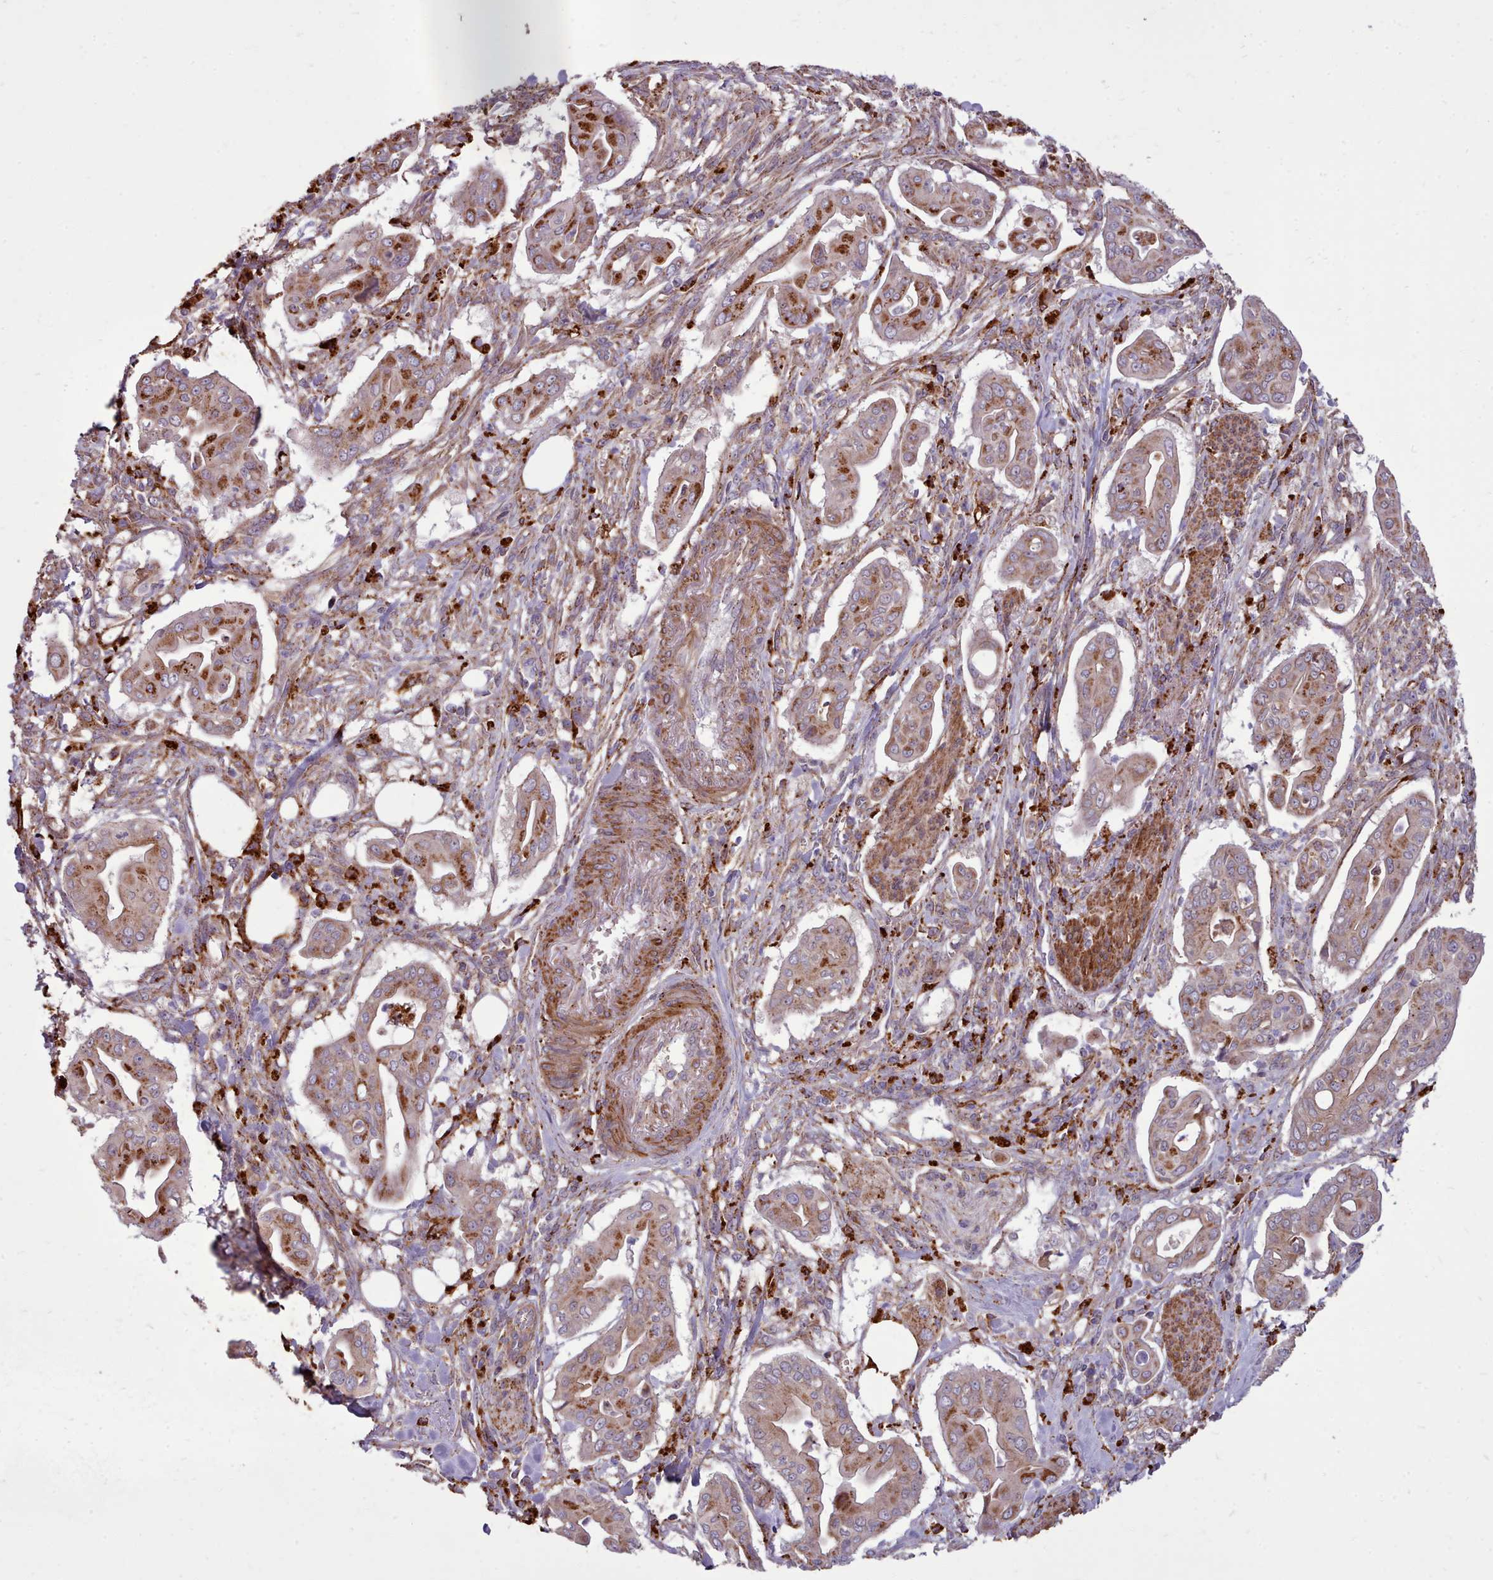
{"staining": {"intensity": "strong", "quantity": "<25%", "location": "cytoplasmic/membranous"}, "tissue": "pancreatic cancer", "cell_type": "Tumor cells", "image_type": "cancer", "snomed": [{"axis": "morphology", "description": "Adenocarcinoma, NOS"}, {"axis": "topography", "description": "Pancreas"}], "caption": "Strong cytoplasmic/membranous protein positivity is identified in approximately <25% of tumor cells in pancreatic cancer.", "gene": "PACSIN3", "patient": {"sex": "male", "age": 71}}